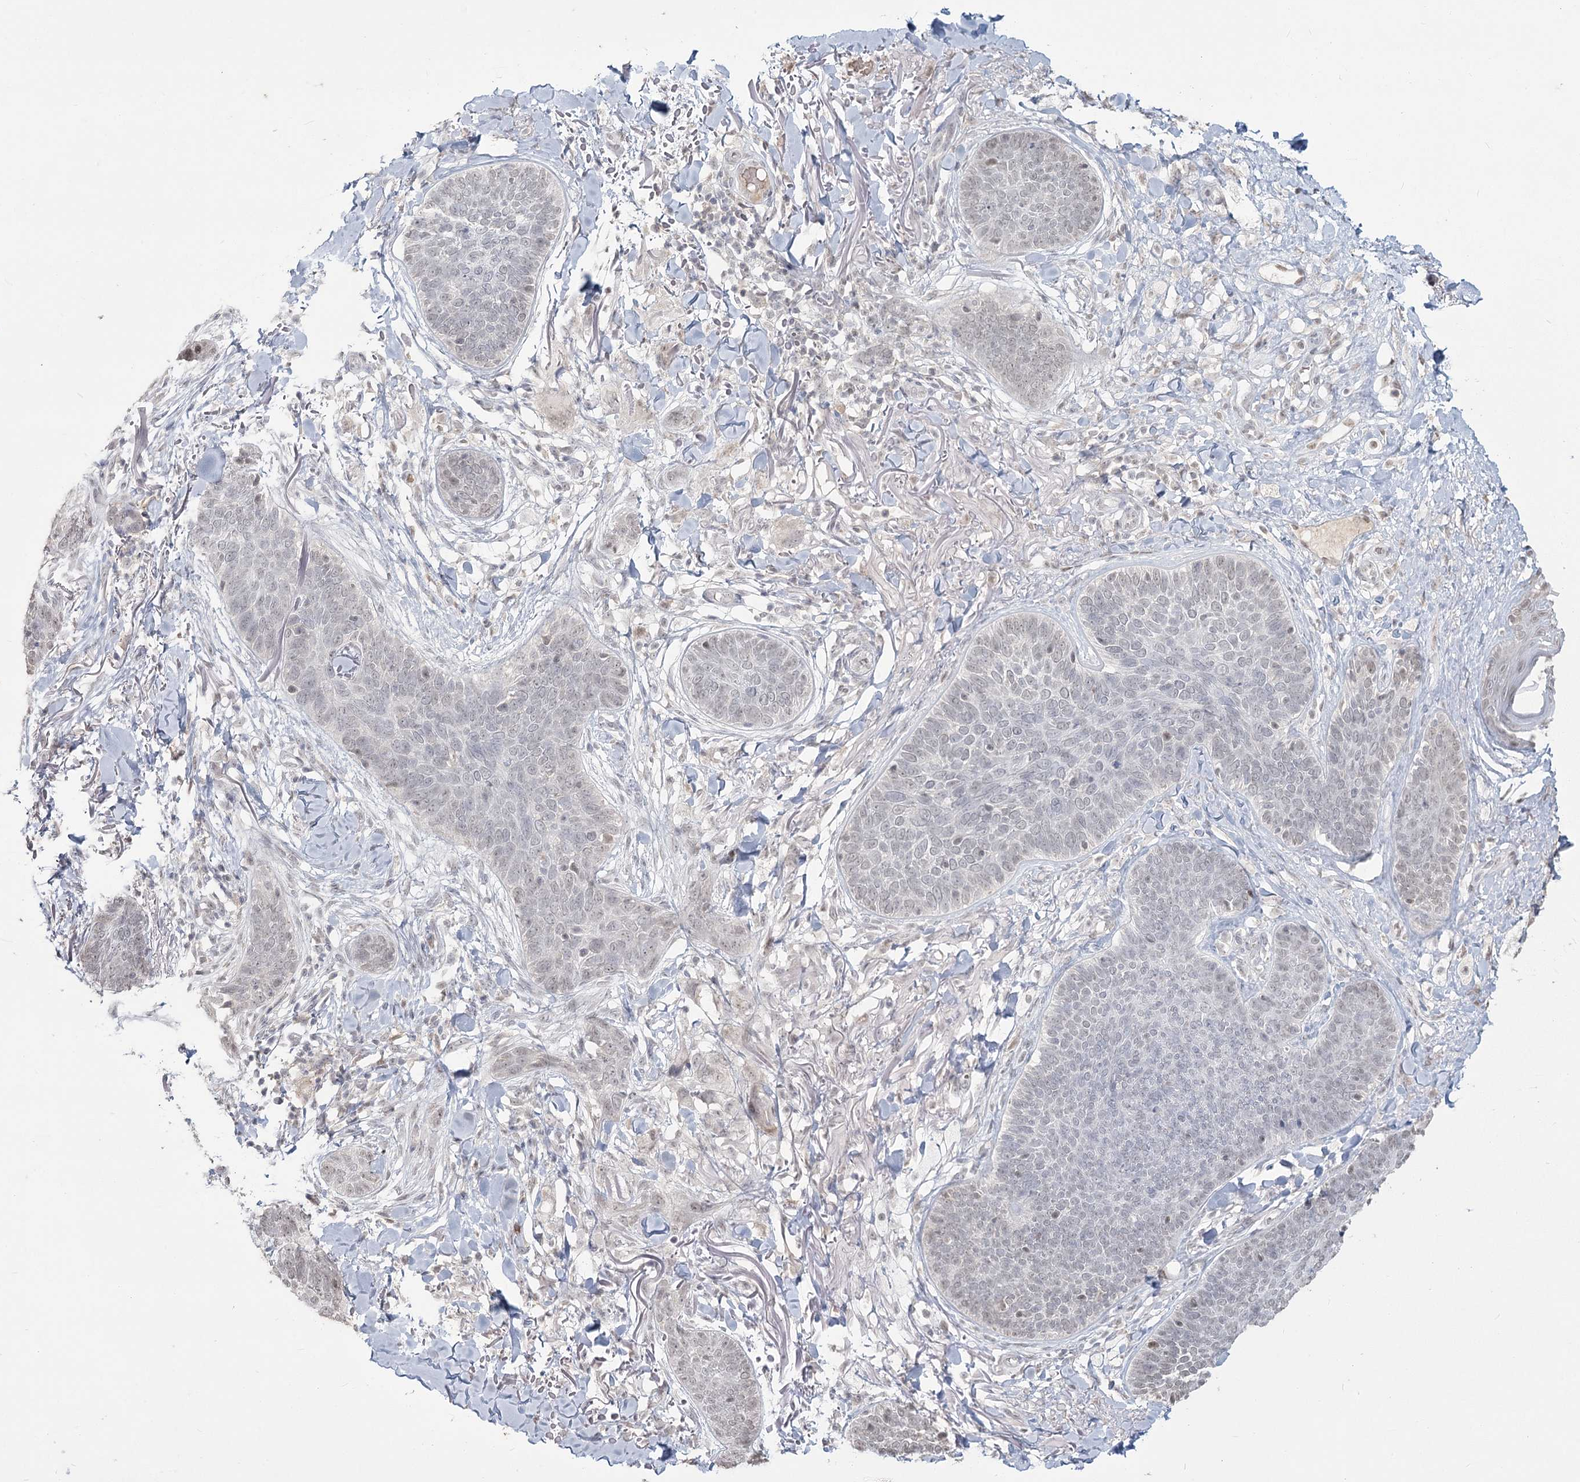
{"staining": {"intensity": "weak", "quantity": "<25%", "location": "nuclear"}, "tissue": "skin cancer", "cell_type": "Tumor cells", "image_type": "cancer", "snomed": [{"axis": "morphology", "description": "Basal cell carcinoma"}, {"axis": "topography", "description": "Skin"}], "caption": "There is no significant expression in tumor cells of skin cancer (basal cell carcinoma).", "gene": "LY6G5C", "patient": {"sex": "male", "age": 85}}